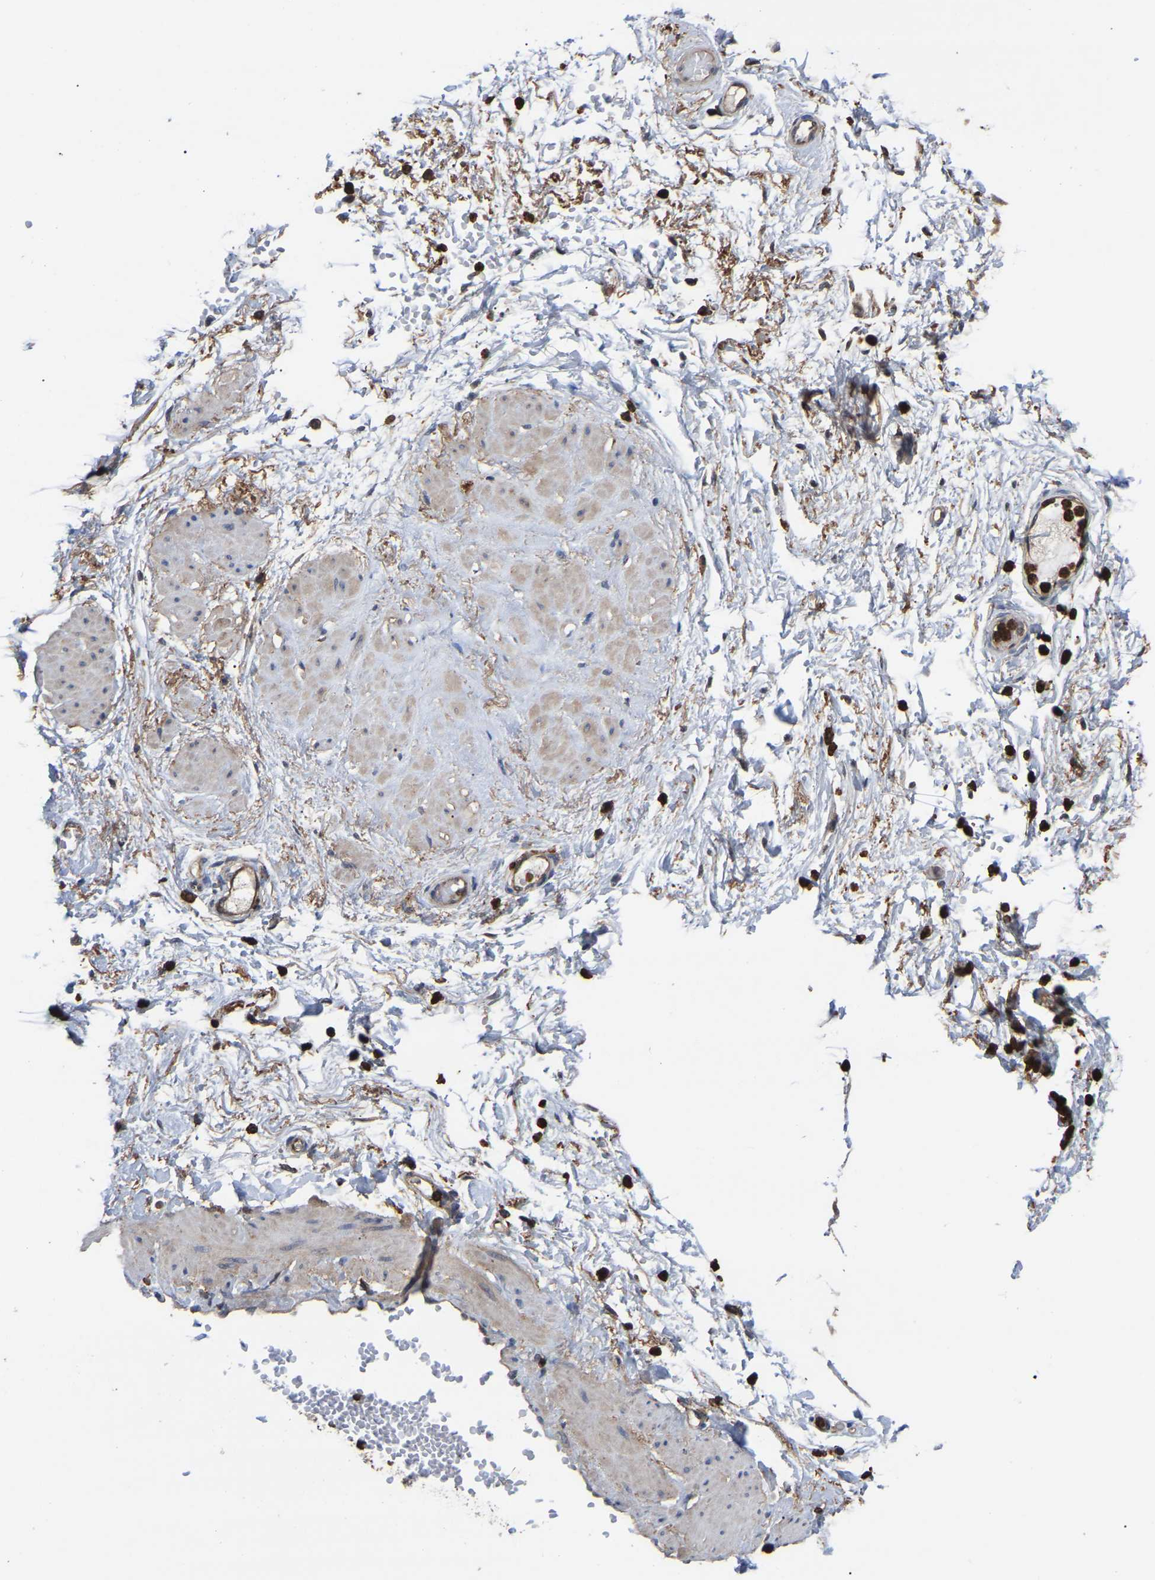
{"staining": {"intensity": "strong", "quantity": ">75%", "location": "cytoplasmic/membranous"}, "tissue": "adipose tissue", "cell_type": "Adipocytes", "image_type": "normal", "snomed": [{"axis": "morphology", "description": "Normal tissue, NOS"}, {"axis": "topography", "description": "Soft tissue"}, {"axis": "topography", "description": "Vascular tissue"}], "caption": "DAB (3,3'-diaminobenzidine) immunohistochemical staining of unremarkable human adipose tissue demonstrates strong cytoplasmic/membranous protein positivity in about >75% of adipocytes.", "gene": "CIT", "patient": {"sex": "female", "age": 35}}